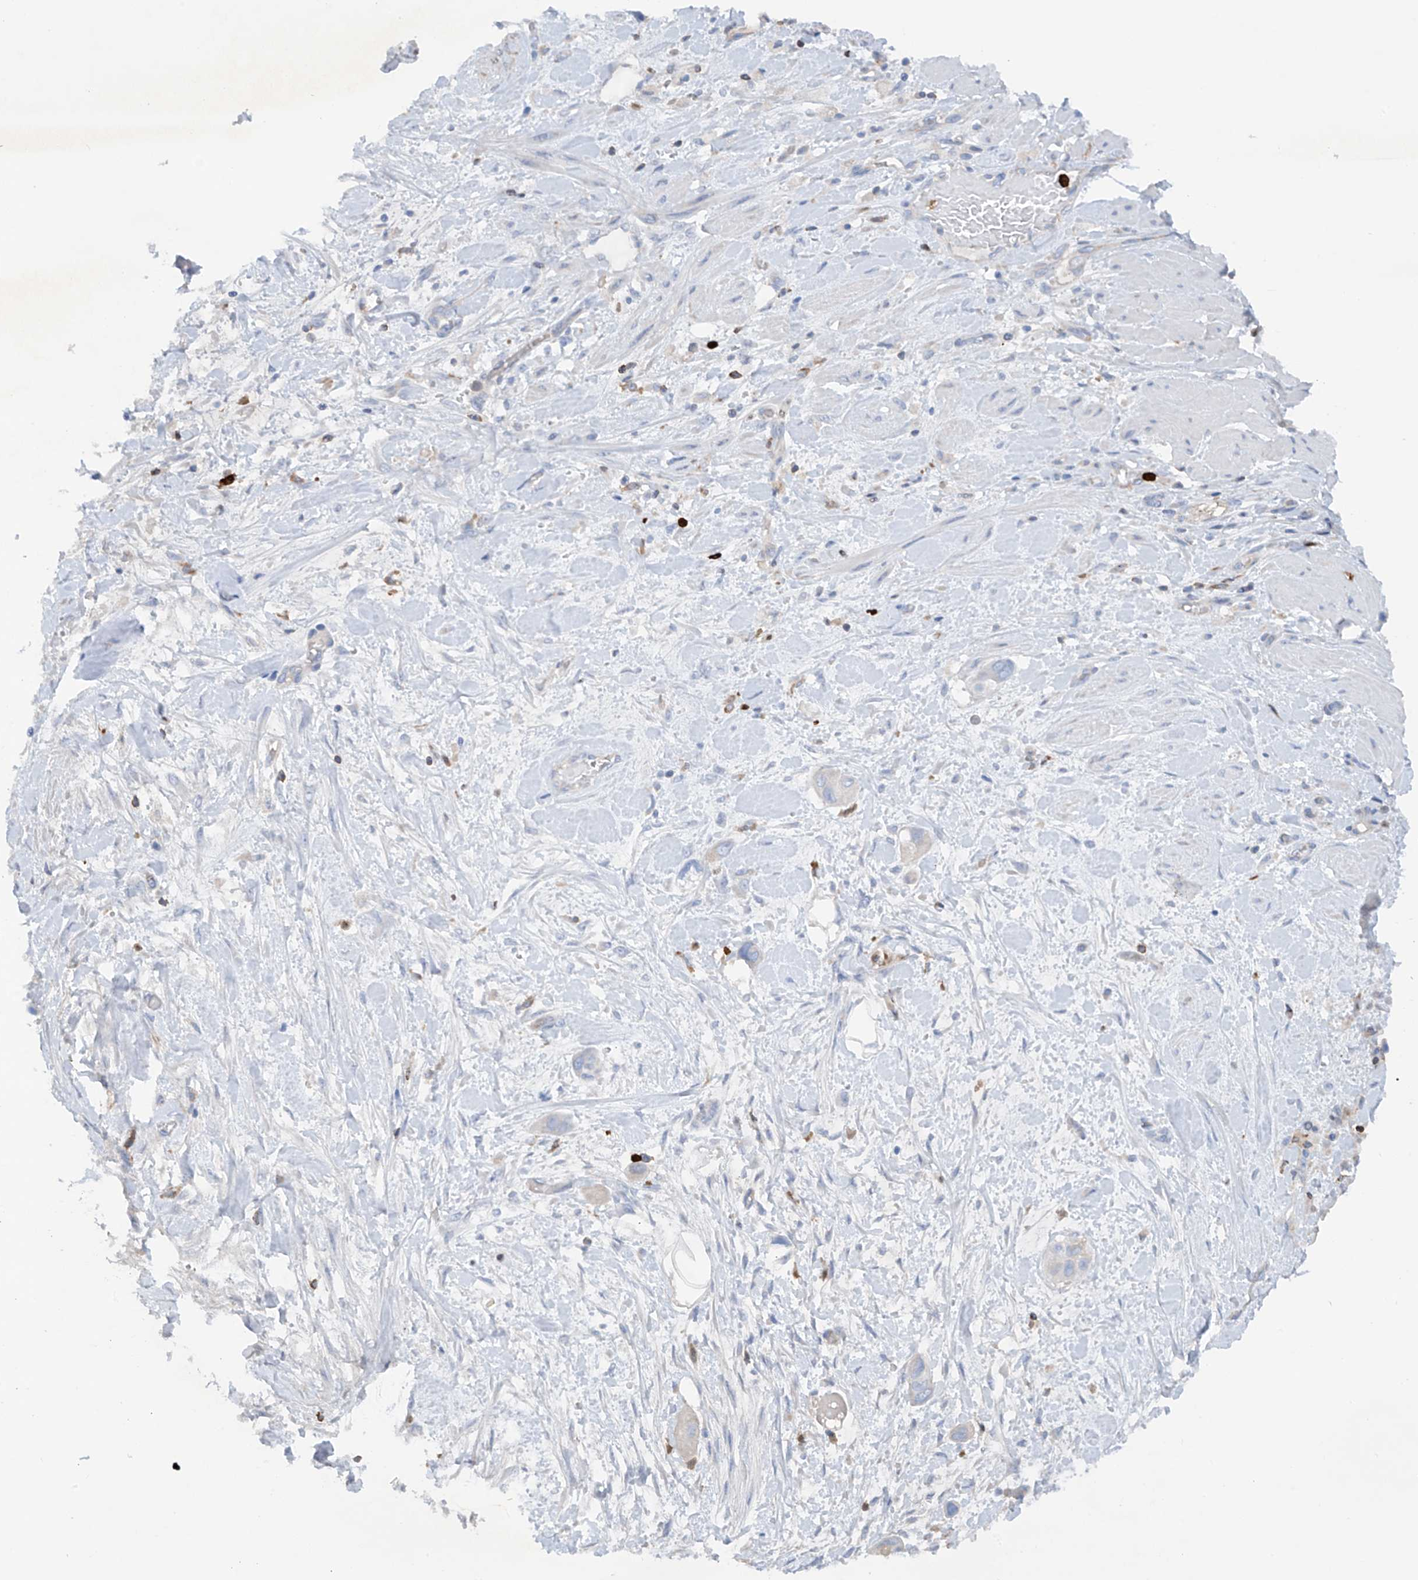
{"staining": {"intensity": "negative", "quantity": "none", "location": "none"}, "tissue": "pancreatic cancer", "cell_type": "Tumor cells", "image_type": "cancer", "snomed": [{"axis": "morphology", "description": "Adenocarcinoma, NOS"}, {"axis": "topography", "description": "Pancreas"}], "caption": "Immunohistochemistry of human pancreatic cancer demonstrates no expression in tumor cells. (DAB (3,3'-diaminobenzidine) immunohistochemistry visualized using brightfield microscopy, high magnification).", "gene": "PHACTR2", "patient": {"sex": "male", "age": 68}}